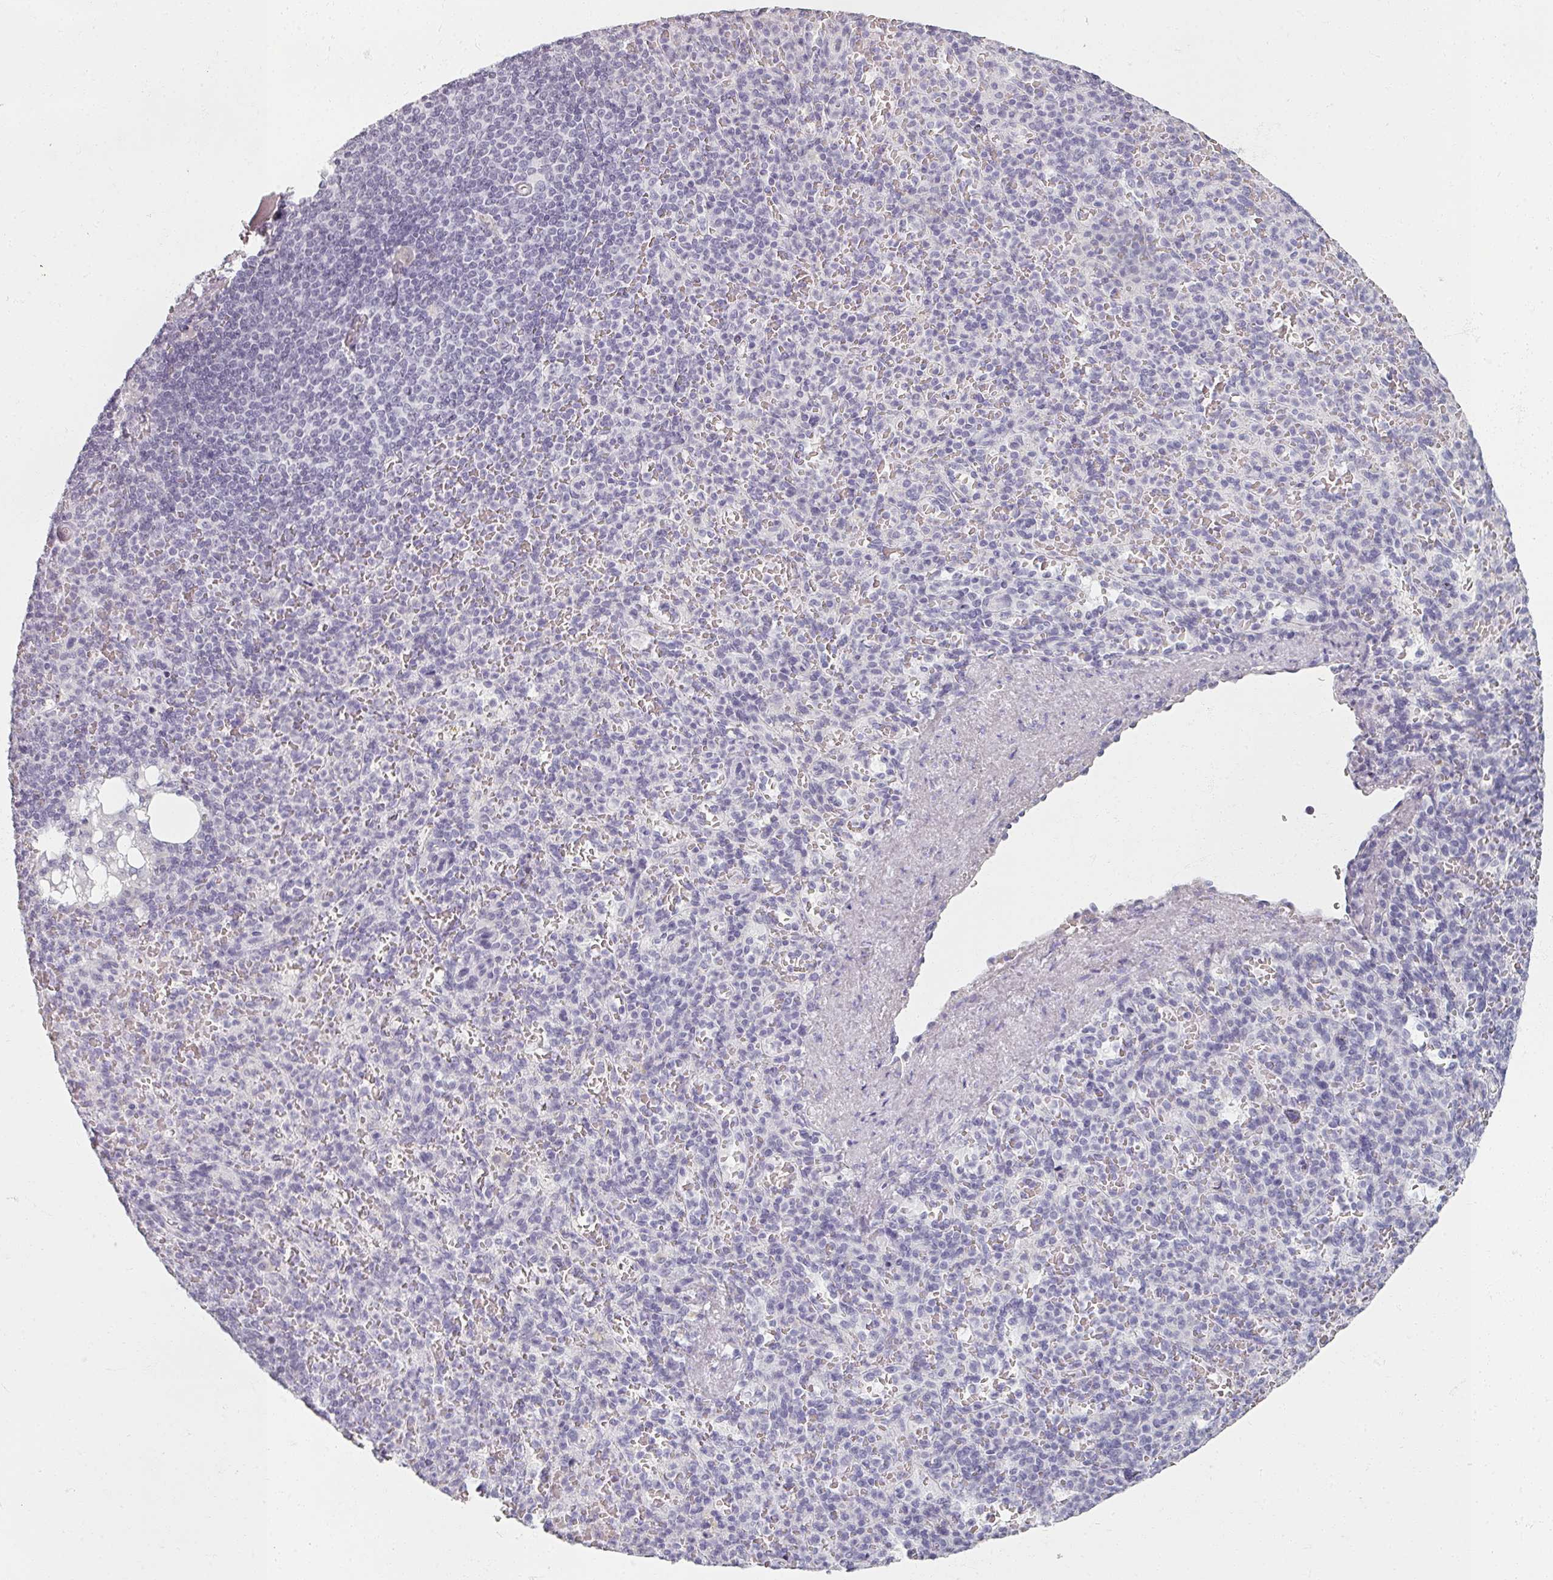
{"staining": {"intensity": "negative", "quantity": "none", "location": "none"}, "tissue": "spleen", "cell_type": "Cells in red pulp", "image_type": "normal", "snomed": [{"axis": "morphology", "description": "Normal tissue, NOS"}, {"axis": "topography", "description": "Spleen"}], "caption": "High power microscopy image of an immunohistochemistry image of unremarkable spleen, revealing no significant staining in cells in red pulp.", "gene": "REG3A", "patient": {"sex": "female", "age": 74}}